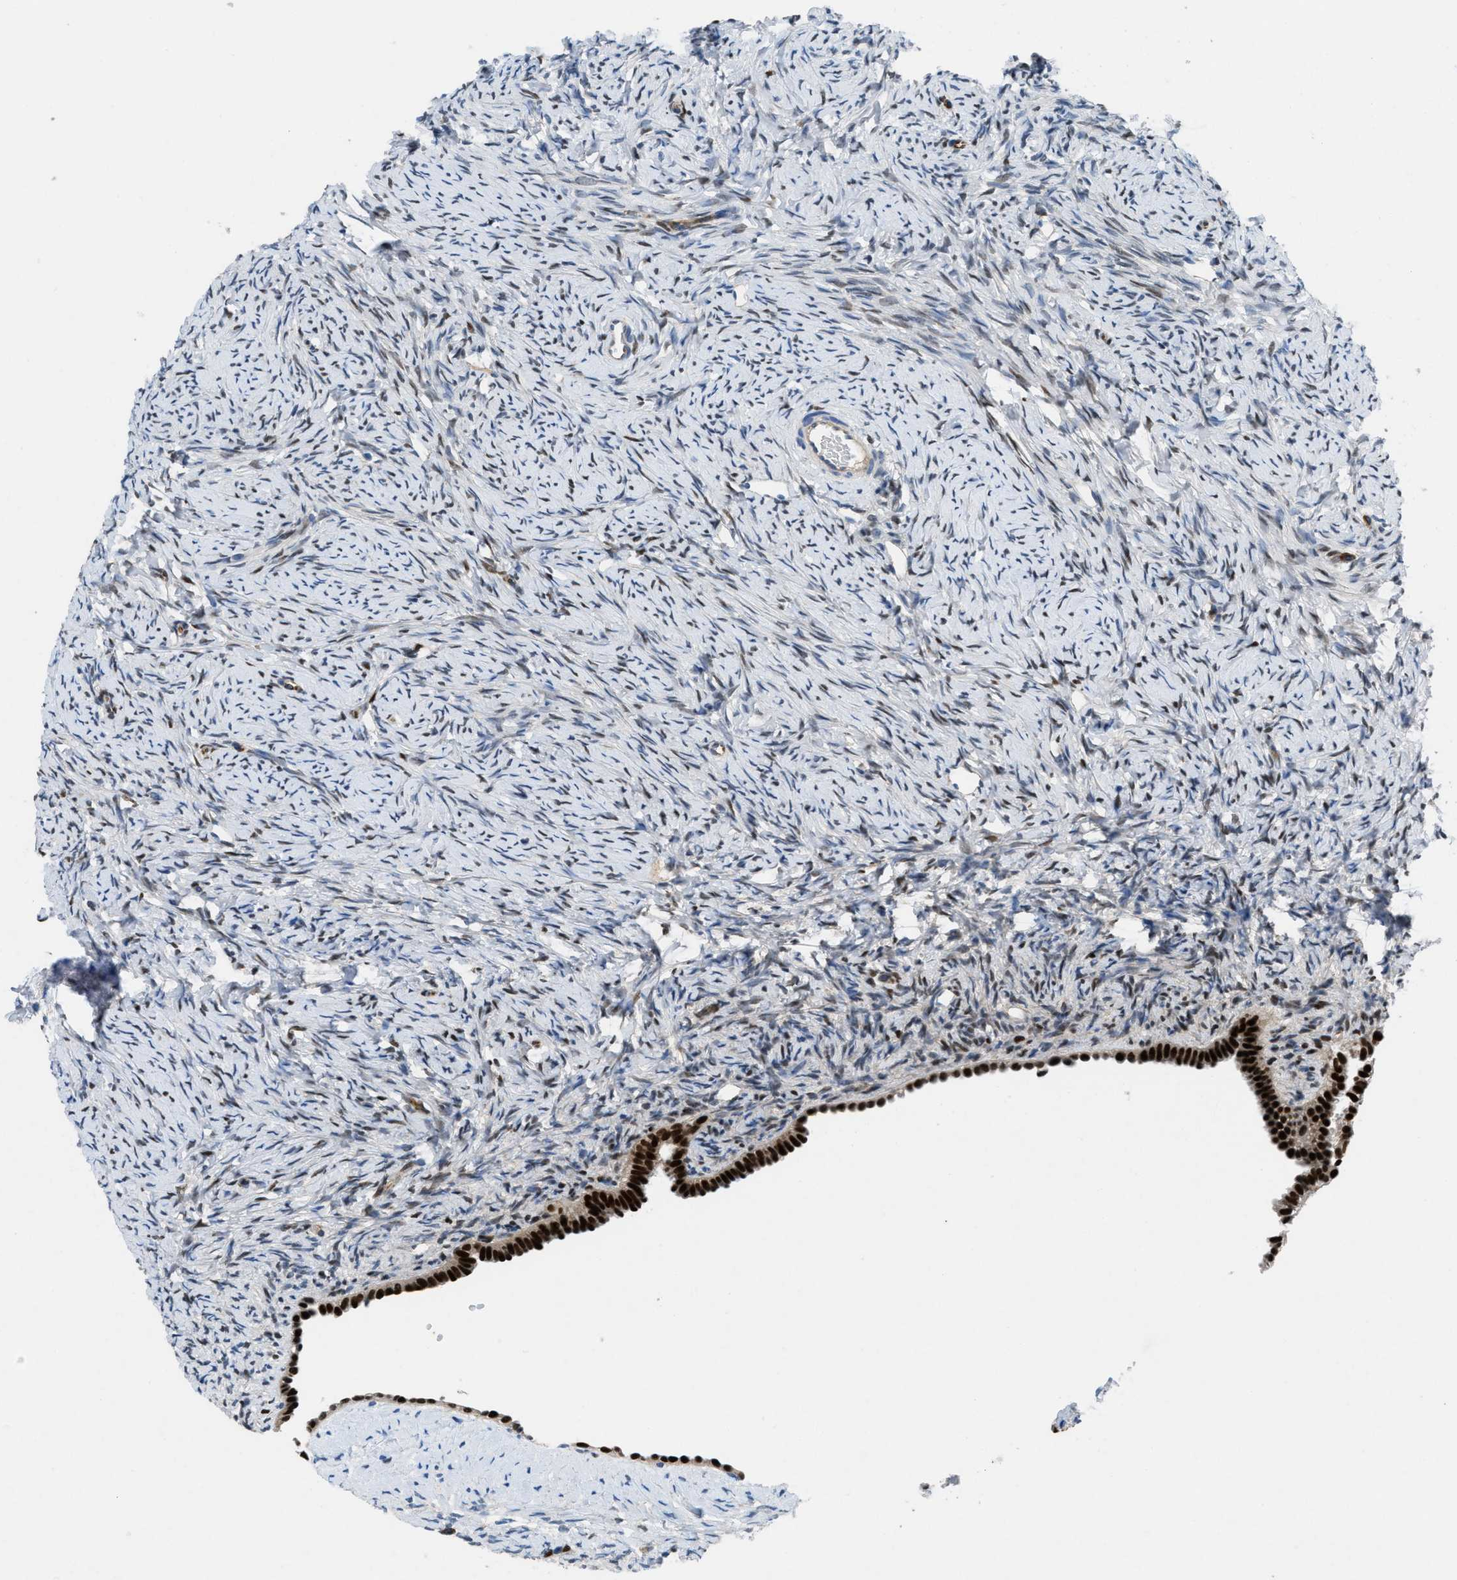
{"staining": {"intensity": "moderate", "quantity": "<25%", "location": "nuclear"}, "tissue": "ovary", "cell_type": "Ovarian stroma cells", "image_type": "normal", "snomed": [{"axis": "morphology", "description": "Normal tissue, NOS"}, {"axis": "topography", "description": "Ovary"}], "caption": "IHC of normal human ovary exhibits low levels of moderate nuclear staining in about <25% of ovarian stroma cells. (DAB IHC, brown staining for protein, blue staining for nuclei).", "gene": "PGR", "patient": {"sex": "female", "age": 33}}